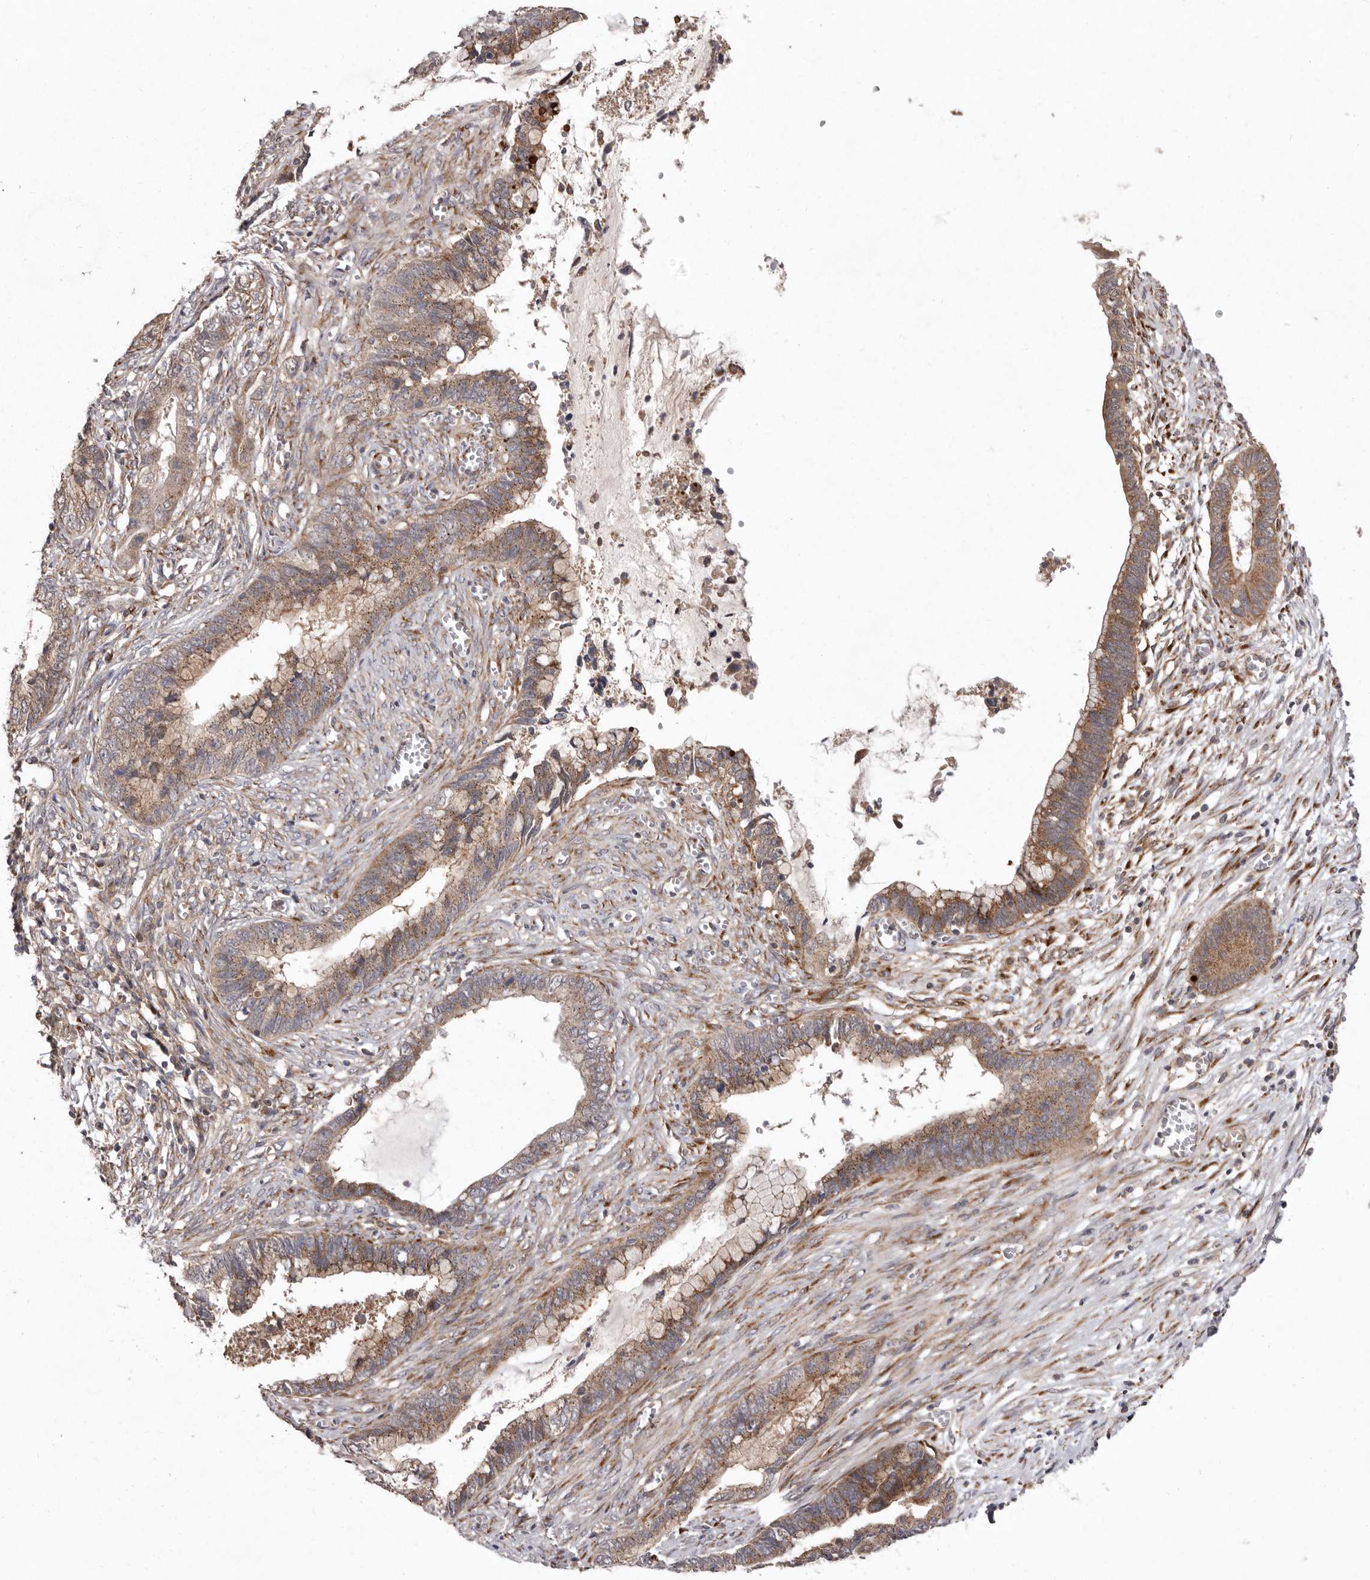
{"staining": {"intensity": "moderate", "quantity": ">75%", "location": "cytoplasmic/membranous"}, "tissue": "cervical cancer", "cell_type": "Tumor cells", "image_type": "cancer", "snomed": [{"axis": "morphology", "description": "Adenocarcinoma, NOS"}, {"axis": "topography", "description": "Cervix"}], "caption": "There is medium levels of moderate cytoplasmic/membranous positivity in tumor cells of adenocarcinoma (cervical), as demonstrated by immunohistochemical staining (brown color).", "gene": "FLAD1", "patient": {"sex": "female", "age": 44}}